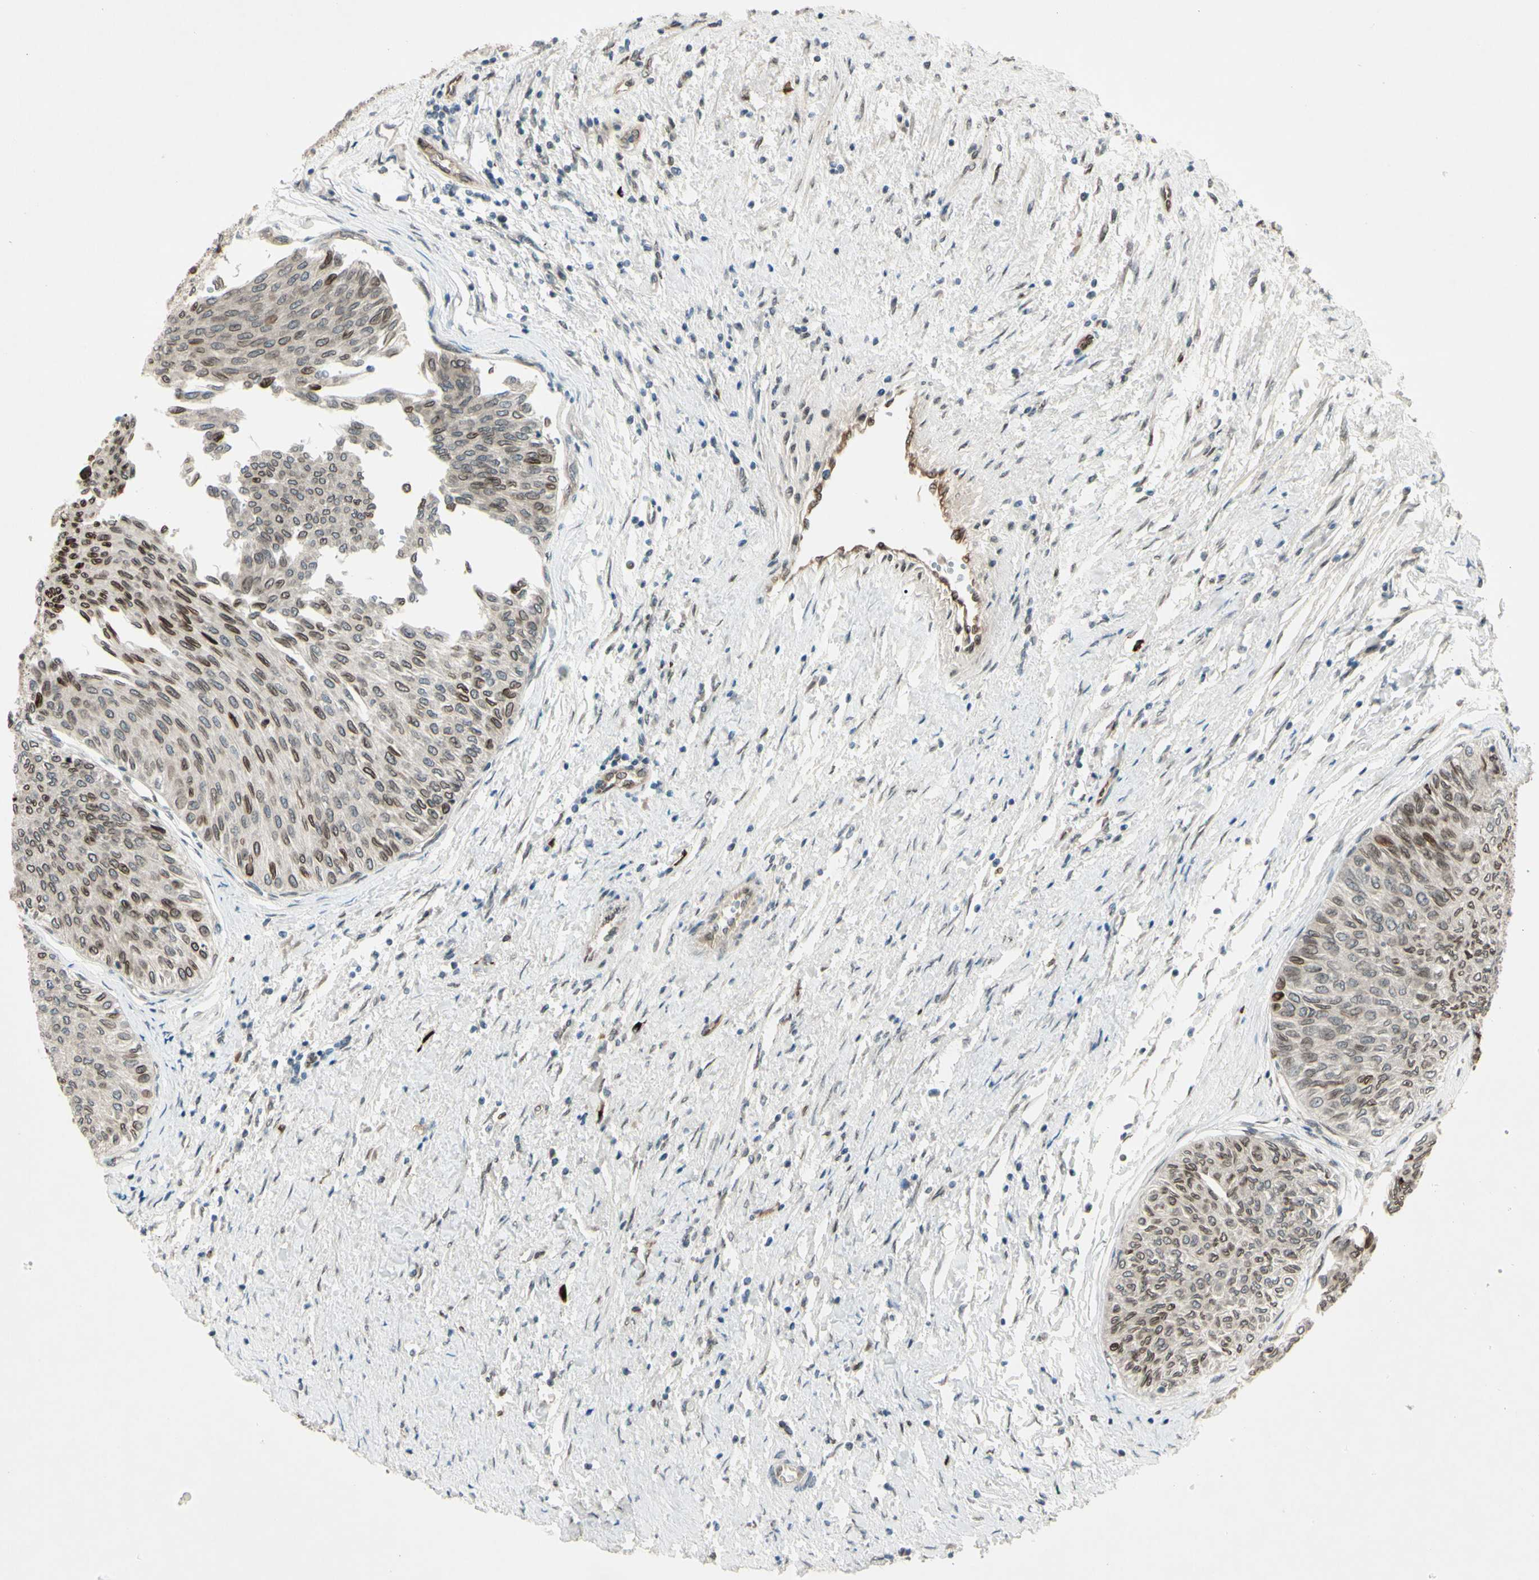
{"staining": {"intensity": "moderate", "quantity": "25%-75%", "location": "nuclear"}, "tissue": "urothelial cancer", "cell_type": "Tumor cells", "image_type": "cancer", "snomed": [{"axis": "morphology", "description": "Urothelial carcinoma, Low grade"}, {"axis": "topography", "description": "Urinary bladder"}], "caption": "Urothelial cancer stained with IHC reveals moderate nuclear staining in about 25%-75% of tumor cells.", "gene": "MLF2", "patient": {"sex": "male", "age": 78}}